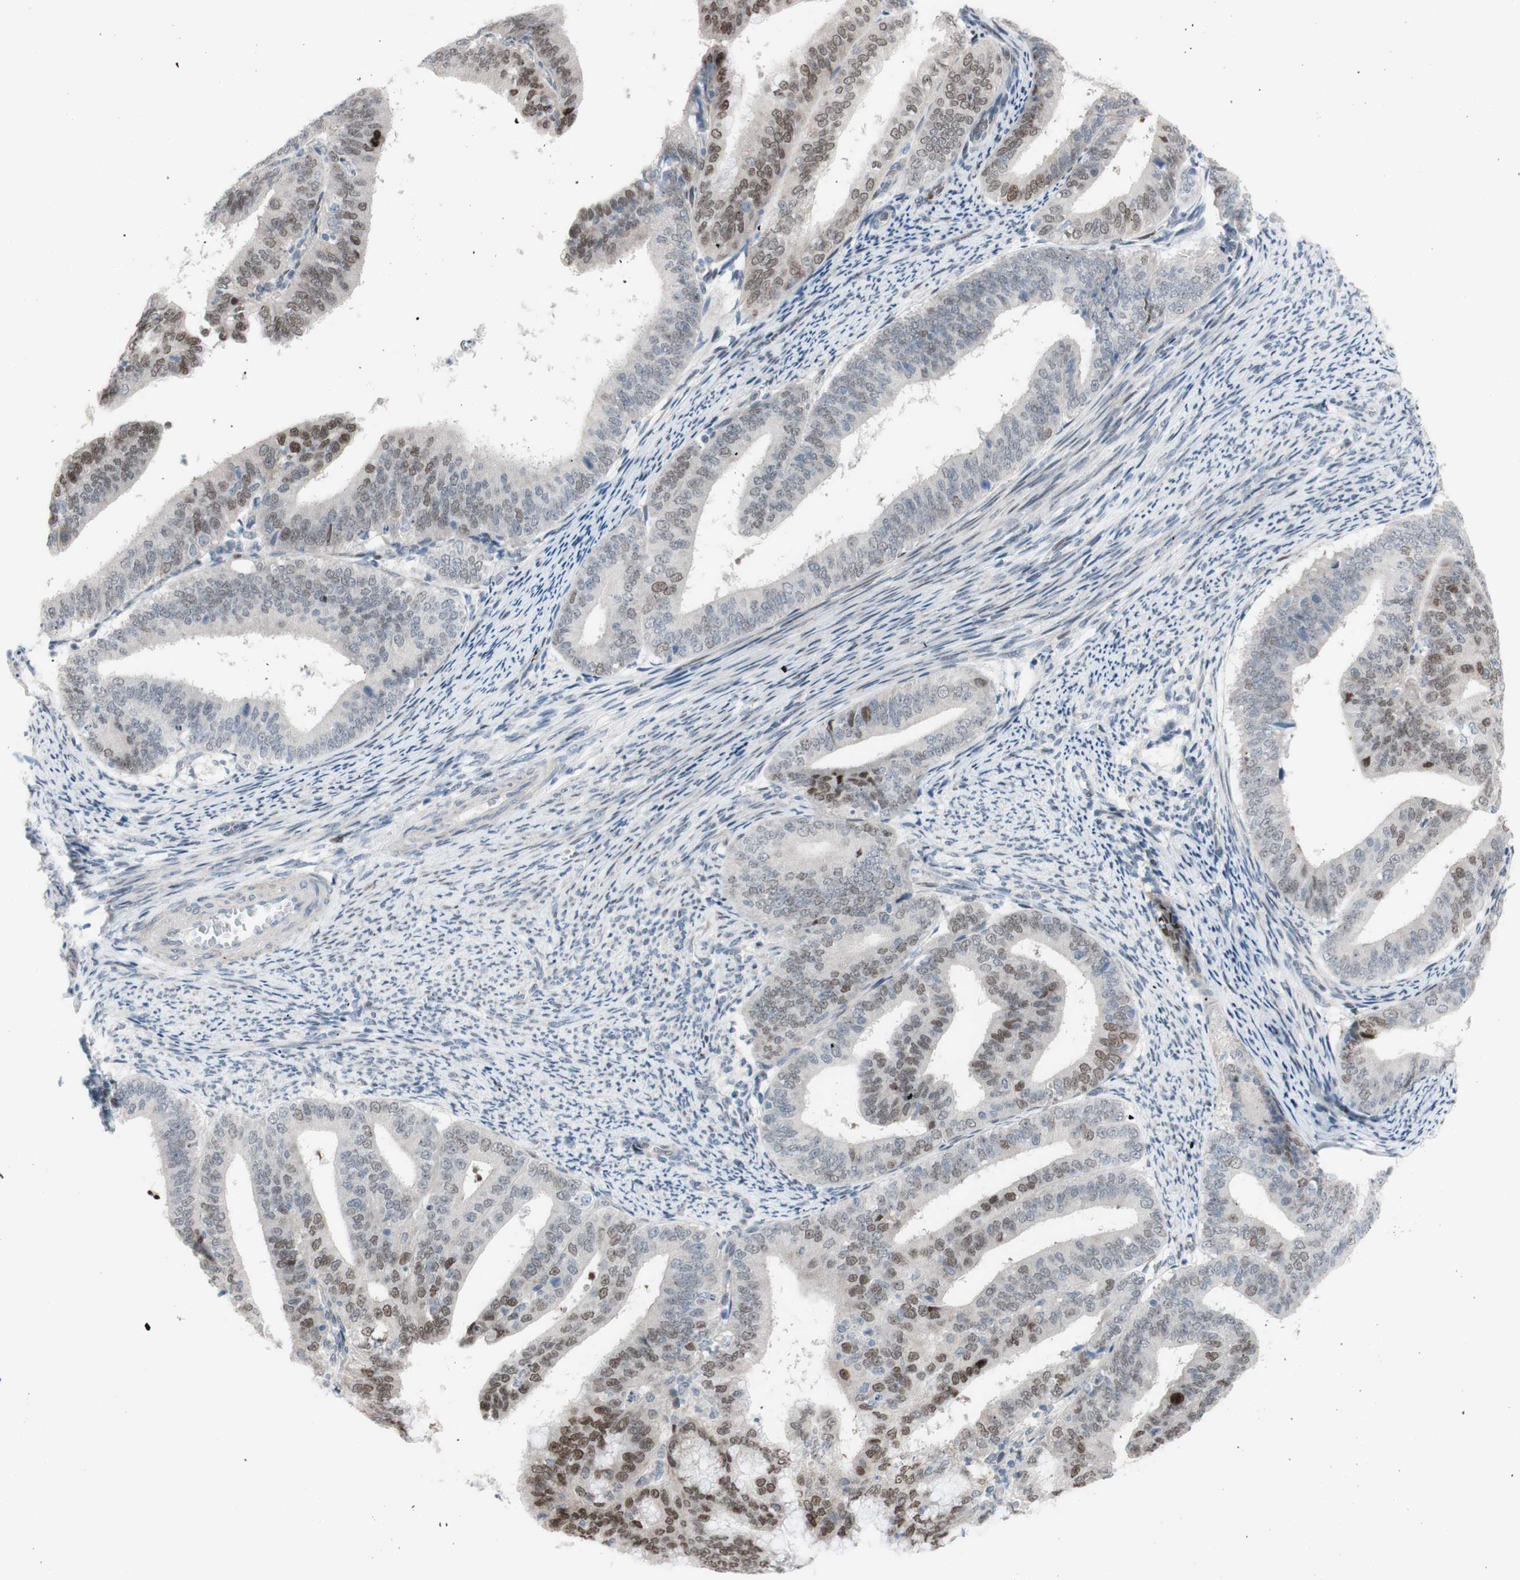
{"staining": {"intensity": "weak", "quantity": "25%-75%", "location": "nuclear"}, "tissue": "endometrial cancer", "cell_type": "Tumor cells", "image_type": "cancer", "snomed": [{"axis": "morphology", "description": "Adenocarcinoma, NOS"}, {"axis": "topography", "description": "Endometrium"}], "caption": "There is low levels of weak nuclear positivity in tumor cells of adenocarcinoma (endometrial), as demonstrated by immunohistochemical staining (brown color).", "gene": "PHTF2", "patient": {"sex": "female", "age": 63}}